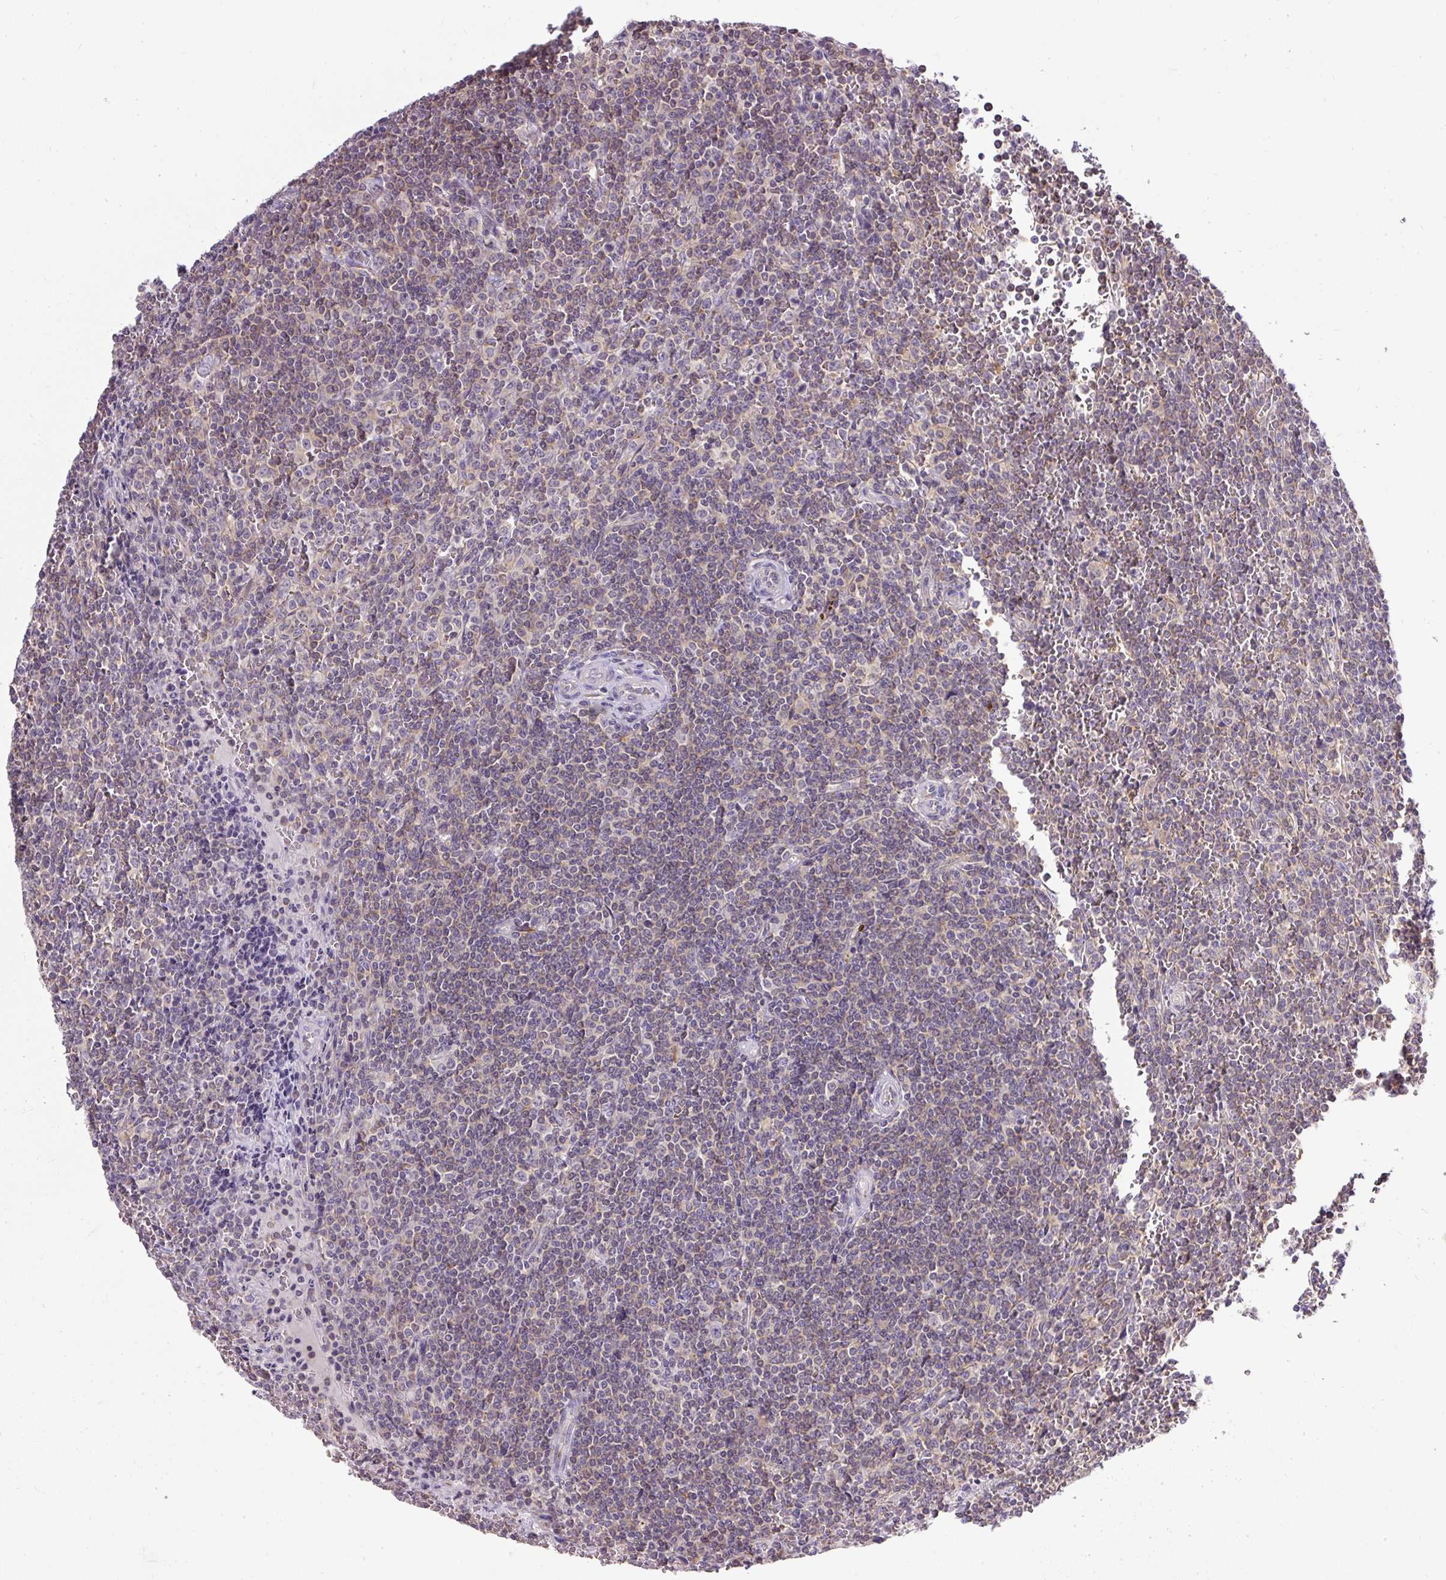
{"staining": {"intensity": "weak", "quantity": "<25%", "location": "cytoplasmic/membranous"}, "tissue": "lymphoma", "cell_type": "Tumor cells", "image_type": "cancer", "snomed": [{"axis": "morphology", "description": "Malignant lymphoma, non-Hodgkin's type, Low grade"}, {"axis": "topography", "description": "Spleen"}], "caption": "This image is of lymphoma stained with IHC to label a protein in brown with the nuclei are counter-stained blue. There is no staining in tumor cells. The staining is performed using DAB (3,3'-diaminobenzidine) brown chromogen with nuclei counter-stained in using hematoxylin.", "gene": "SMC4", "patient": {"sex": "female", "age": 19}}